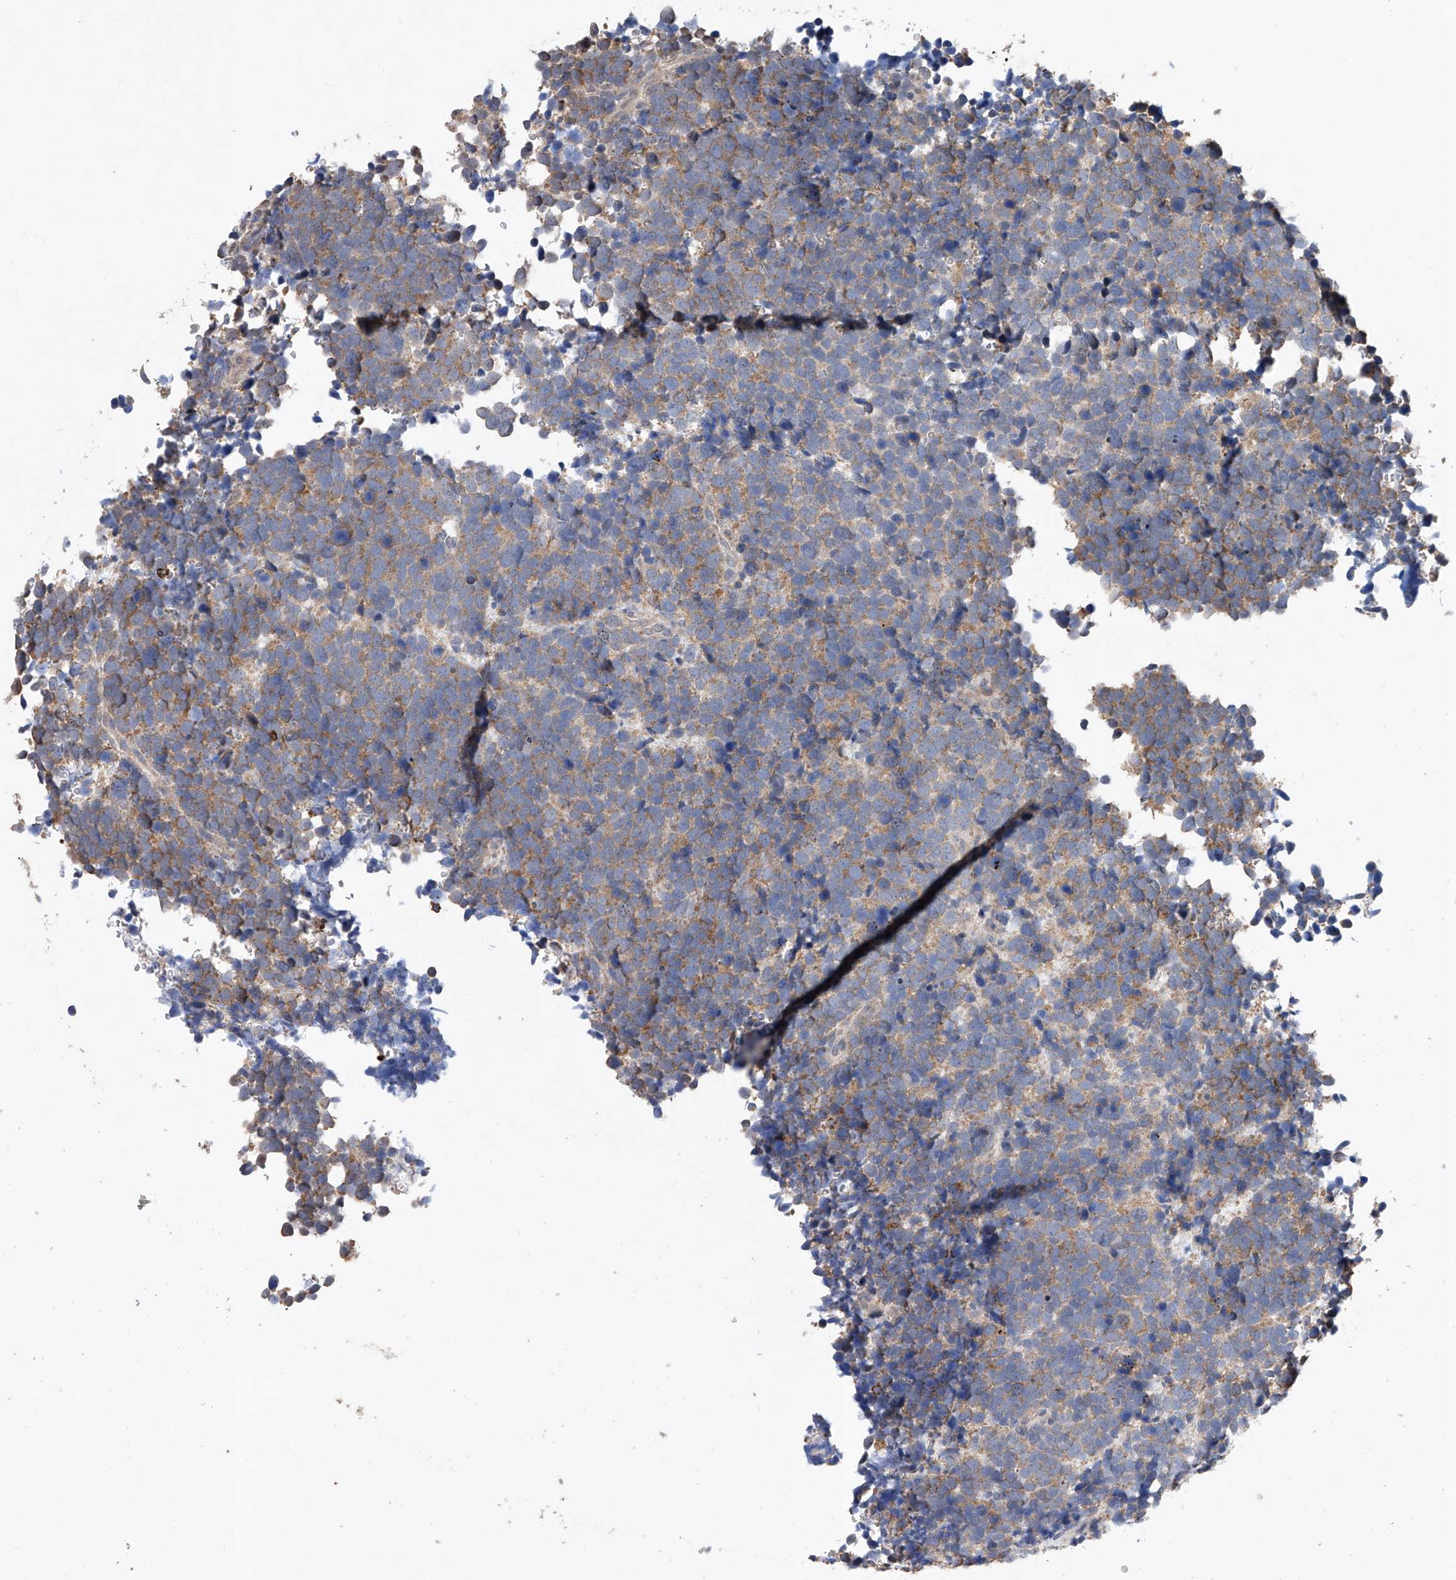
{"staining": {"intensity": "weak", "quantity": ">75%", "location": "cytoplasmic/membranous"}, "tissue": "urothelial cancer", "cell_type": "Tumor cells", "image_type": "cancer", "snomed": [{"axis": "morphology", "description": "Urothelial carcinoma, High grade"}, {"axis": "topography", "description": "Urinary bladder"}], "caption": "Weak cytoplasmic/membranous staining is present in about >75% of tumor cells in urothelial cancer.", "gene": "MFSD4B", "patient": {"sex": "female", "age": 82}}